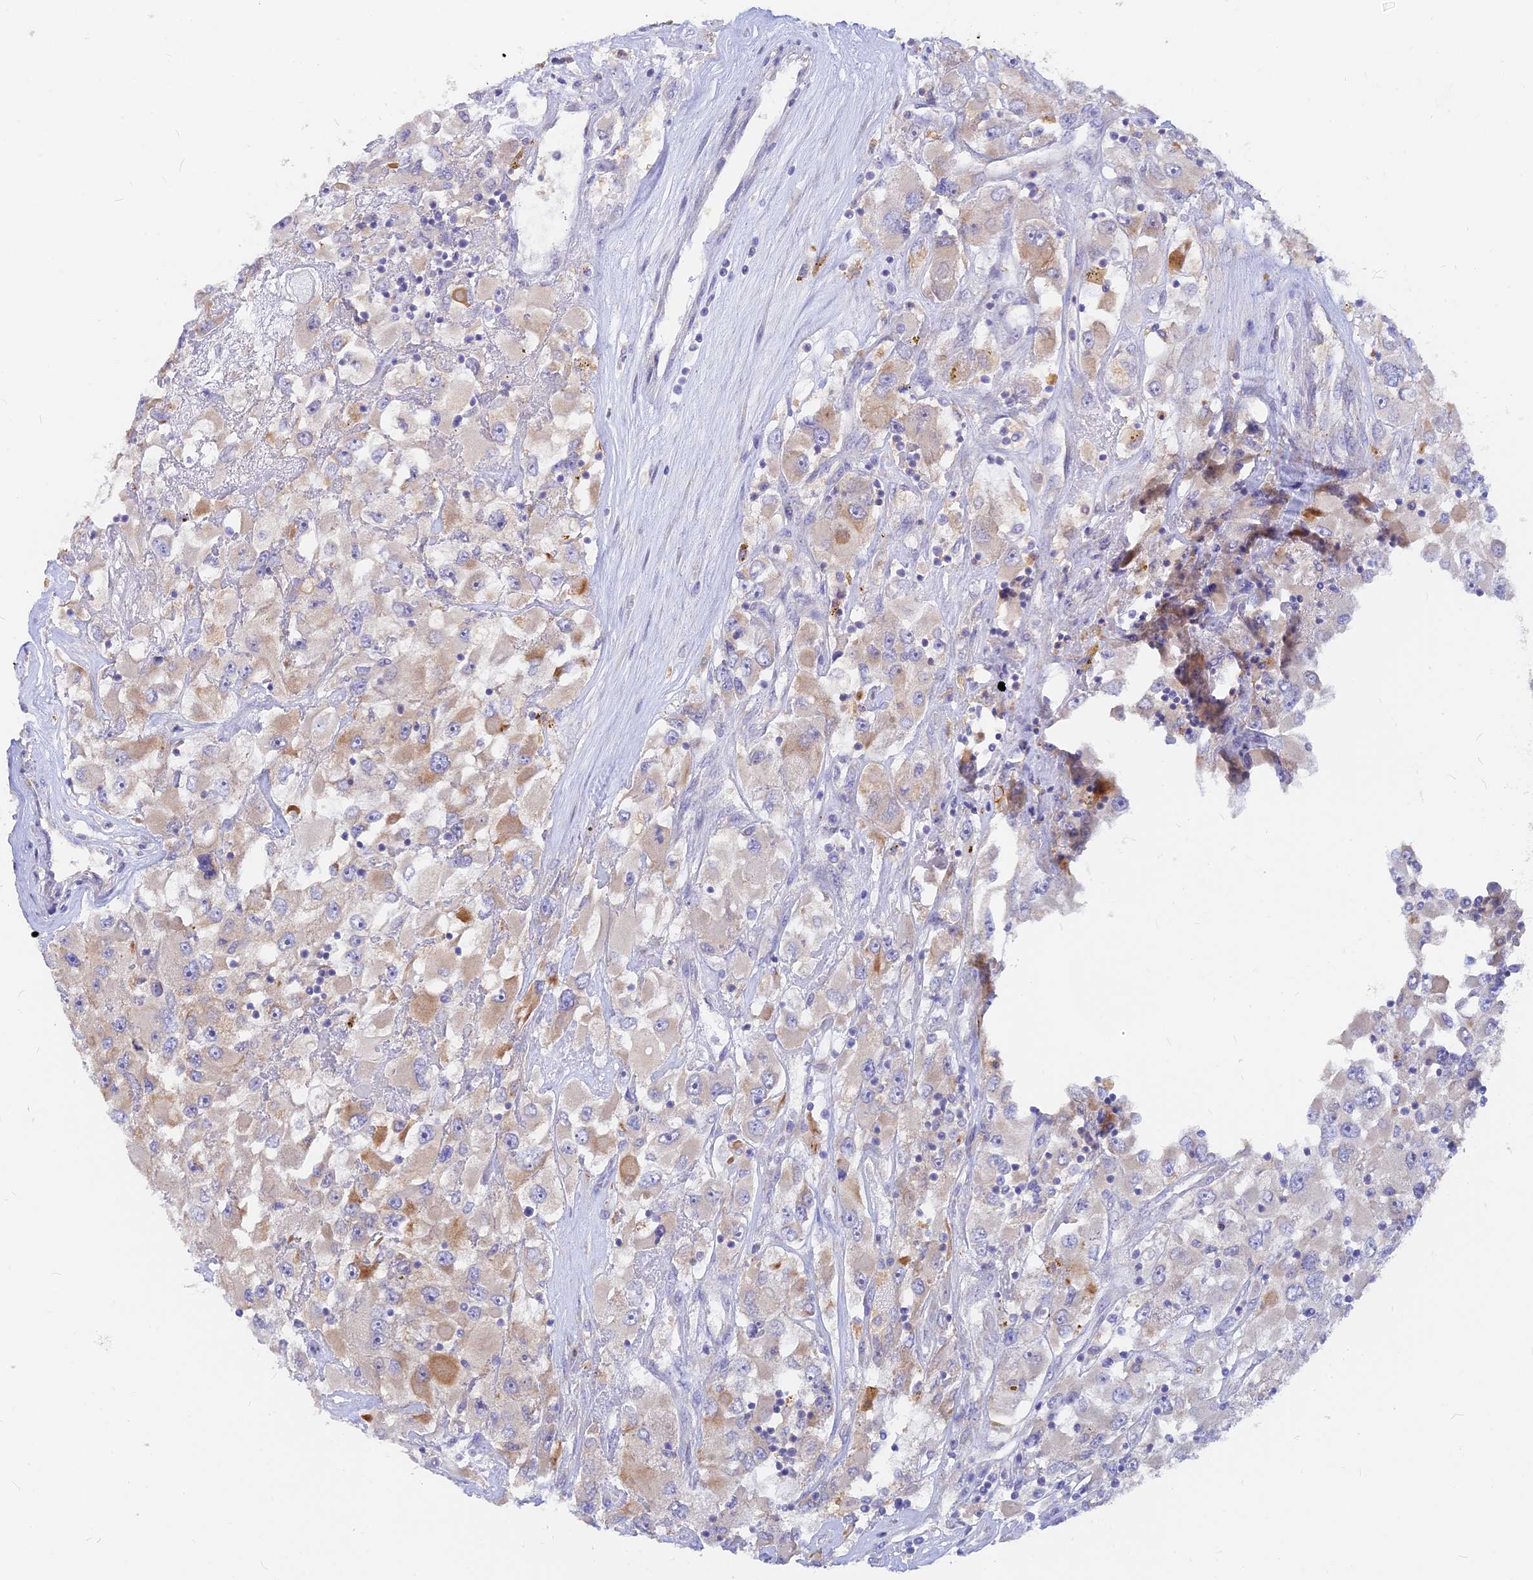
{"staining": {"intensity": "moderate", "quantity": "<25%", "location": "cytoplasmic/membranous"}, "tissue": "renal cancer", "cell_type": "Tumor cells", "image_type": "cancer", "snomed": [{"axis": "morphology", "description": "Adenocarcinoma, NOS"}, {"axis": "topography", "description": "Kidney"}], "caption": "Renal cancer stained with immunohistochemistry (IHC) reveals moderate cytoplasmic/membranous expression in approximately <25% of tumor cells.", "gene": "DENND2D", "patient": {"sex": "female", "age": 52}}